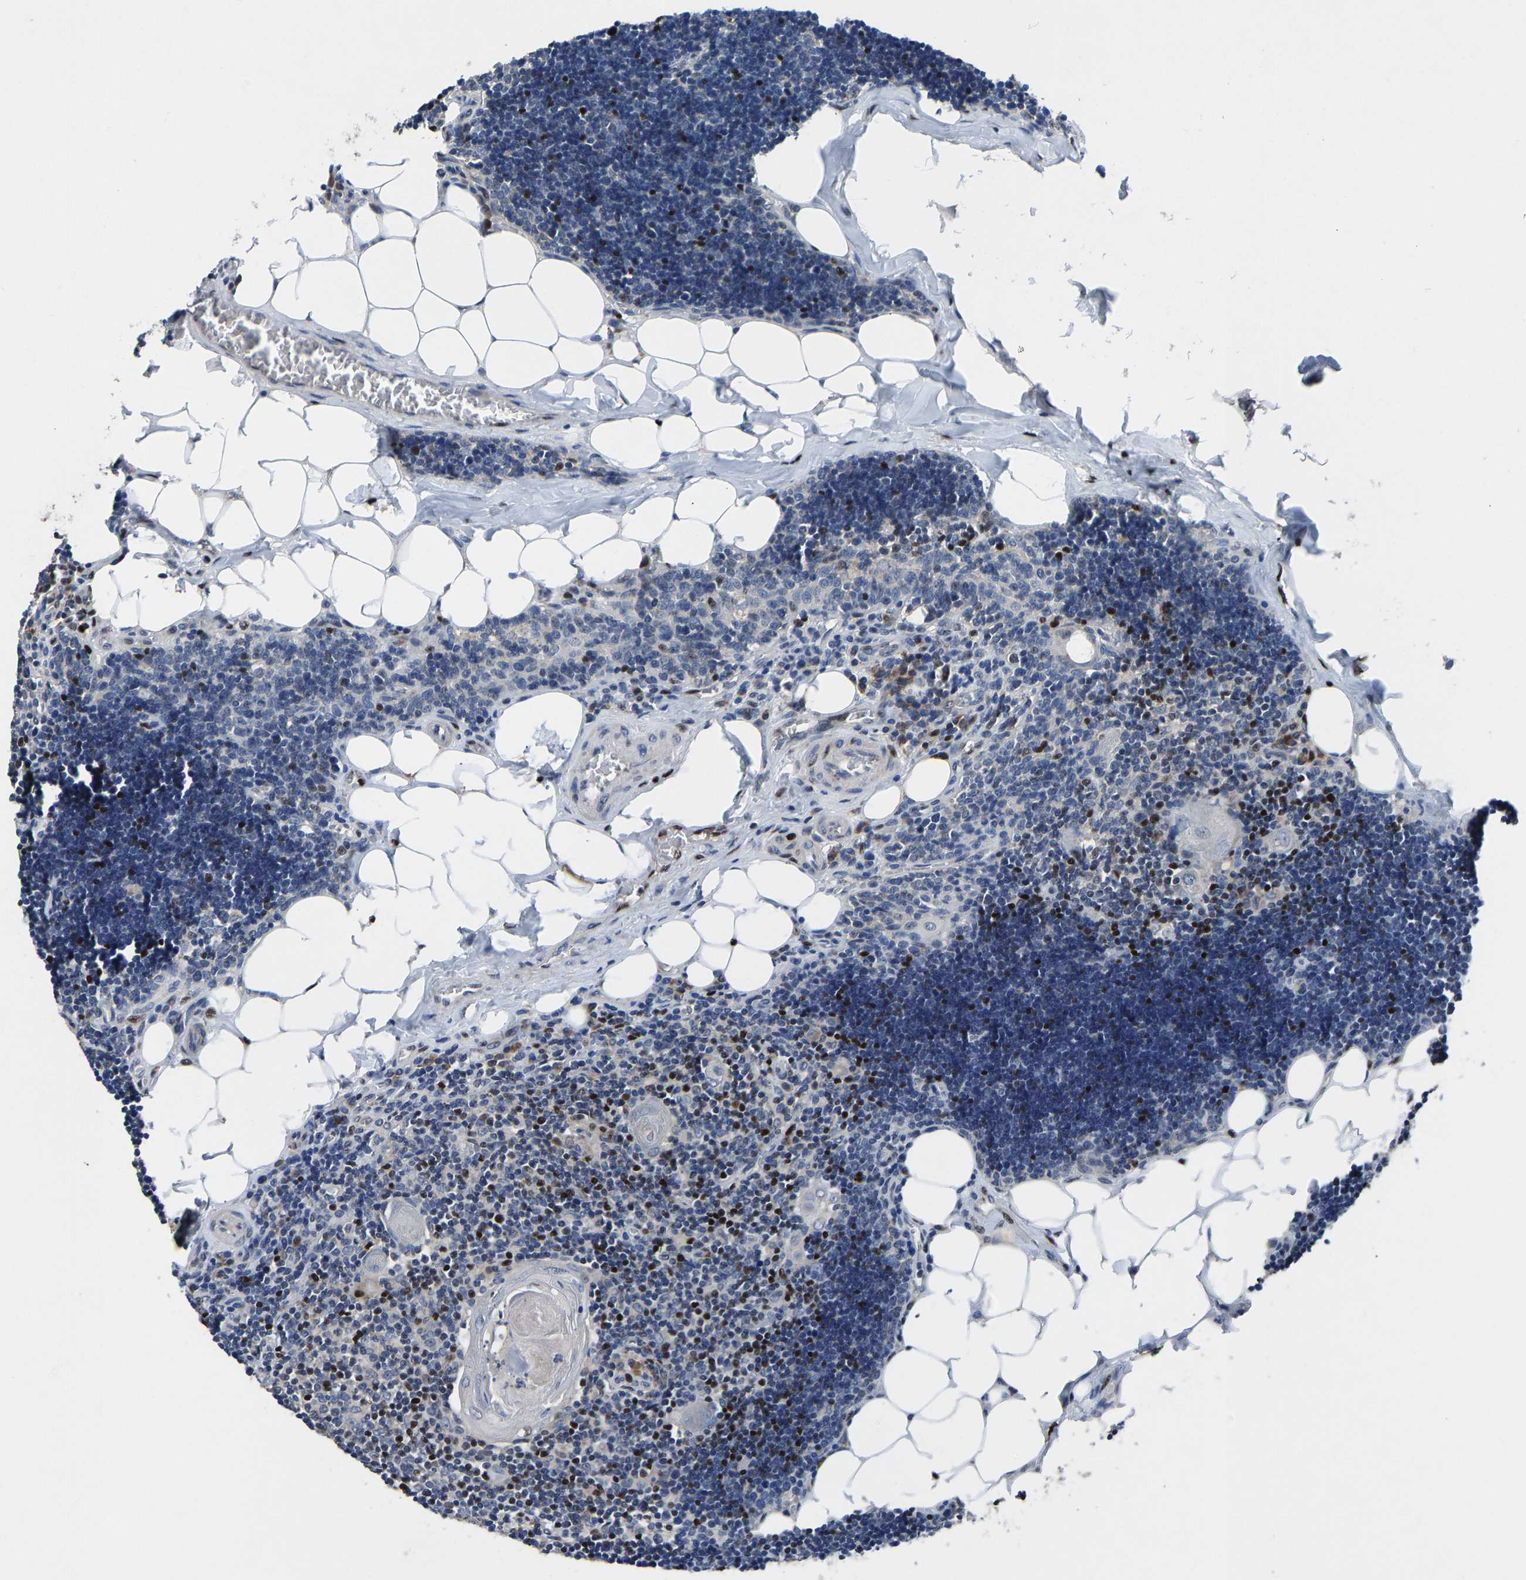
{"staining": {"intensity": "moderate", "quantity": "25%-75%", "location": "nuclear"}, "tissue": "lymph node", "cell_type": "Germinal center cells", "image_type": "normal", "snomed": [{"axis": "morphology", "description": "Normal tissue, NOS"}, {"axis": "topography", "description": "Lymph node"}], "caption": "Approximately 25%-75% of germinal center cells in unremarkable lymph node display moderate nuclear protein positivity as visualized by brown immunohistochemical staining.", "gene": "EGR1", "patient": {"sex": "male", "age": 33}}